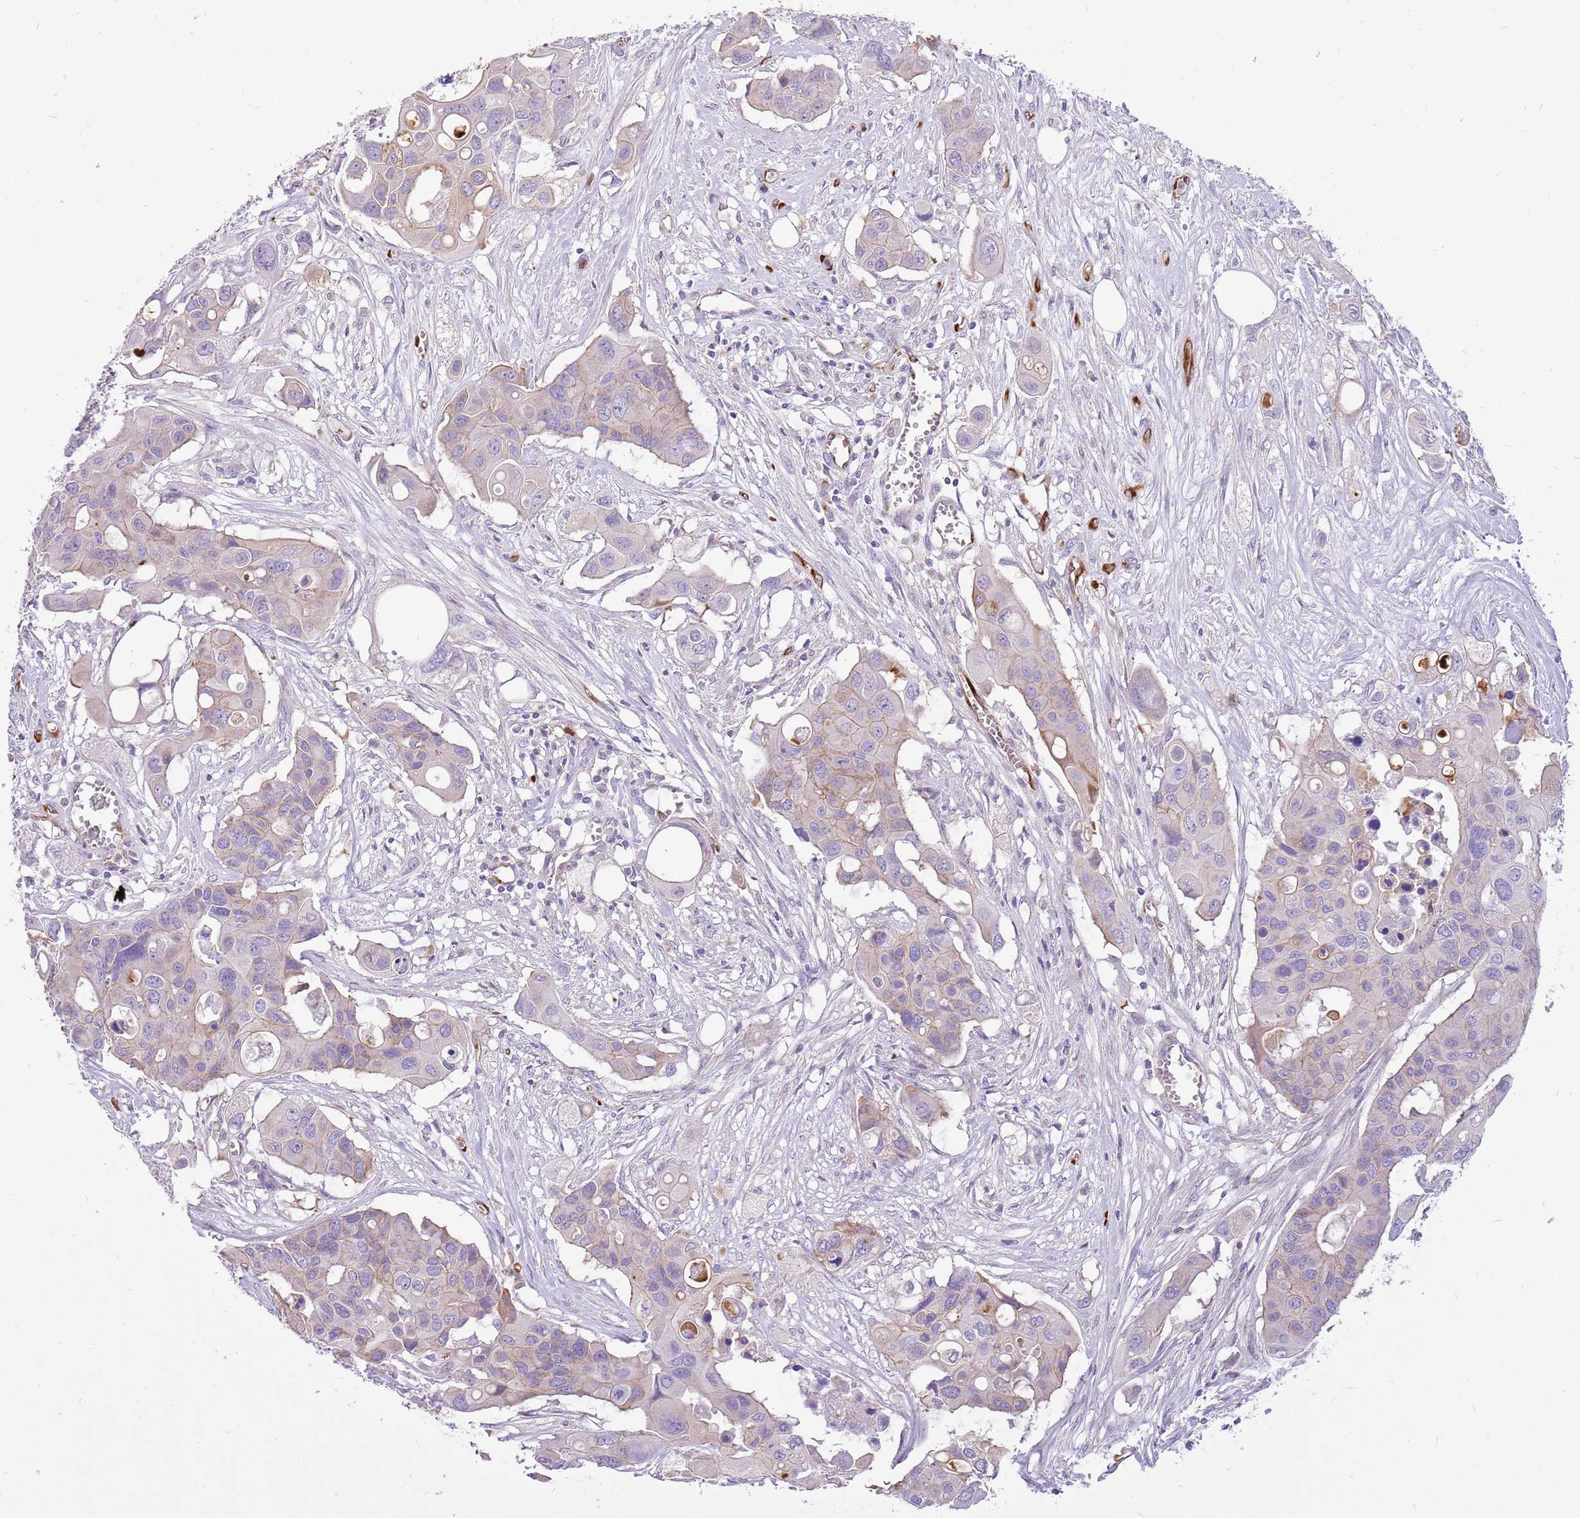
{"staining": {"intensity": "negative", "quantity": "none", "location": "none"}, "tissue": "colorectal cancer", "cell_type": "Tumor cells", "image_type": "cancer", "snomed": [{"axis": "morphology", "description": "Adenocarcinoma, NOS"}, {"axis": "topography", "description": "Colon"}], "caption": "Immunohistochemistry (IHC) of human adenocarcinoma (colorectal) reveals no positivity in tumor cells.", "gene": "WDR90", "patient": {"sex": "male", "age": 77}}